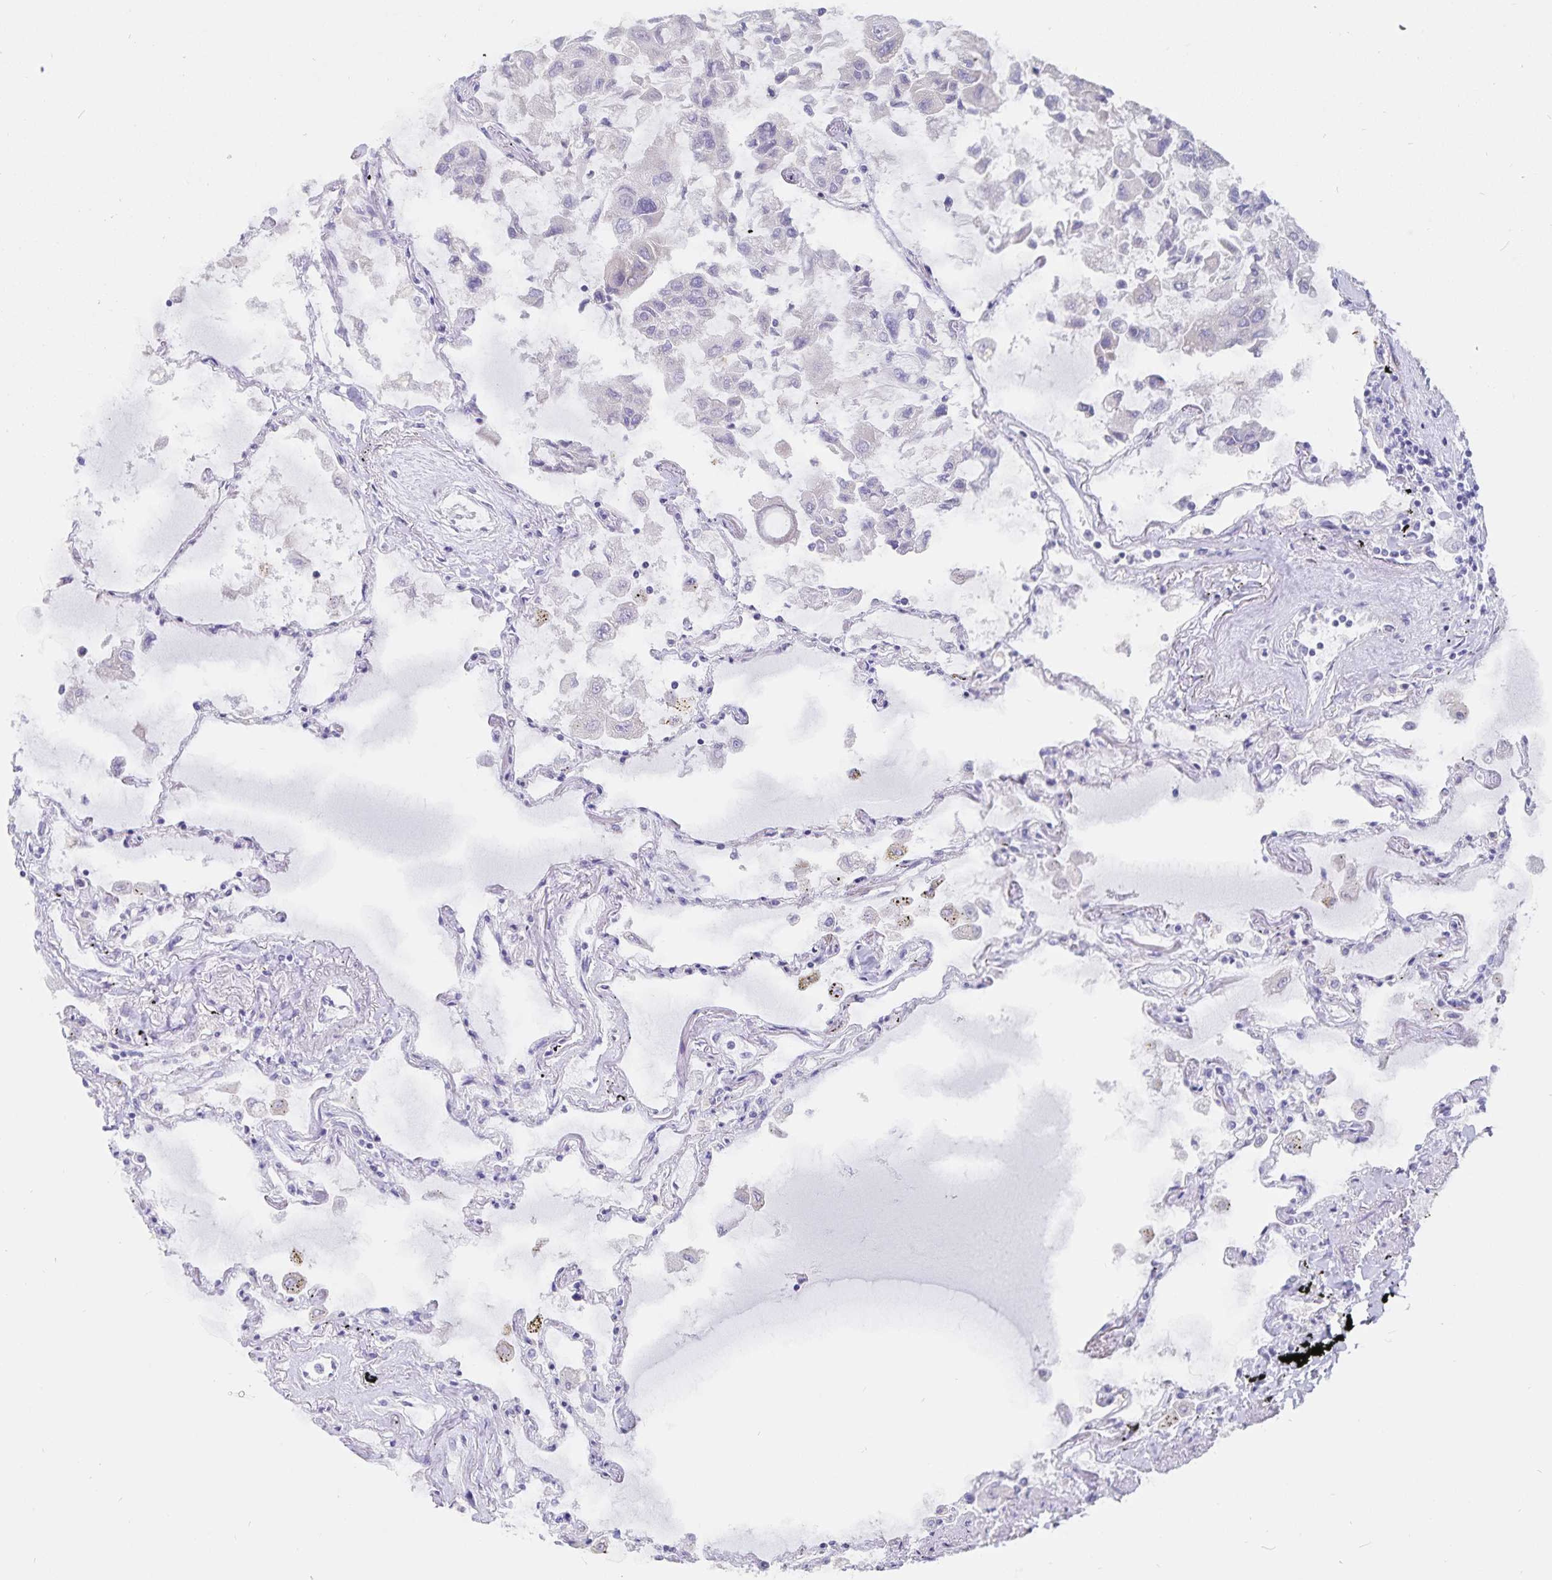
{"staining": {"intensity": "negative", "quantity": "none", "location": "none"}, "tissue": "lung", "cell_type": "Alveolar cells", "image_type": "normal", "snomed": [{"axis": "morphology", "description": "Normal tissue, NOS"}, {"axis": "morphology", "description": "Adenocarcinoma, NOS"}, {"axis": "topography", "description": "Cartilage tissue"}, {"axis": "topography", "description": "Lung"}], "caption": "IHC of benign human lung demonstrates no staining in alveolar cells. Brightfield microscopy of immunohistochemistry (IHC) stained with DAB (3,3'-diaminobenzidine) (brown) and hematoxylin (blue), captured at high magnification.", "gene": "ATP2A2", "patient": {"sex": "female", "age": 67}}